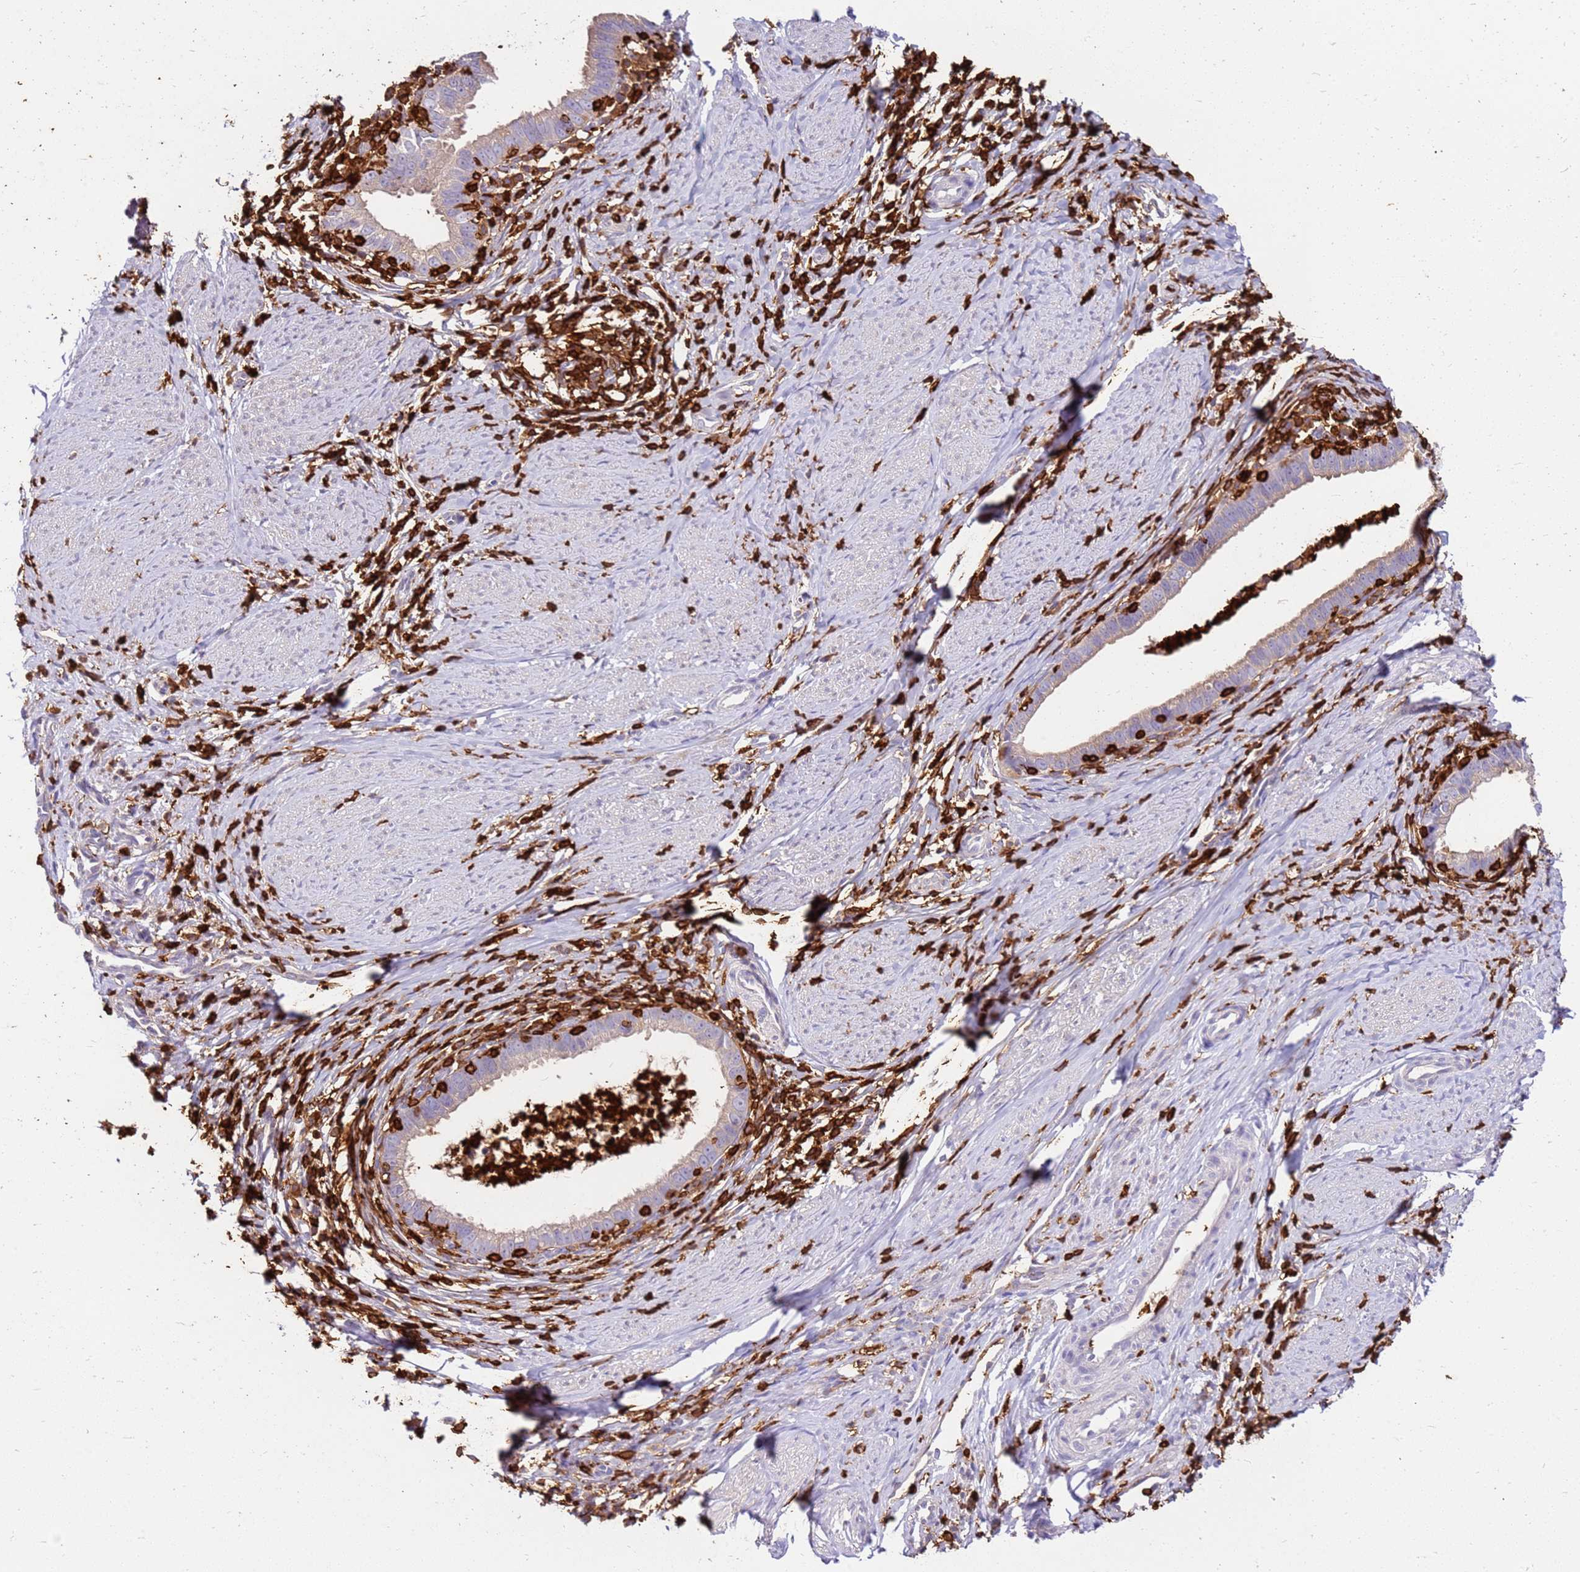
{"staining": {"intensity": "weak", "quantity": "<25%", "location": "cytoplasmic/membranous"}, "tissue": "cervical cancer", "cell_type": "Tumor cells", "image_type": "cancer", "snomed": [{"axis": "morphology", "description": "Adenocarcinoma, NOS"}, {"axis": "topography", "description": "Cervix"}], "caption": "A histopathology image of human cervical cancer is negative for staining in tumor cells. (DAB (3,3'-diaminobenzidine) IHC with hematoxylin counter stain).", "gene": "CORO1A", "patient": {"sex": "female", "age": 36}}